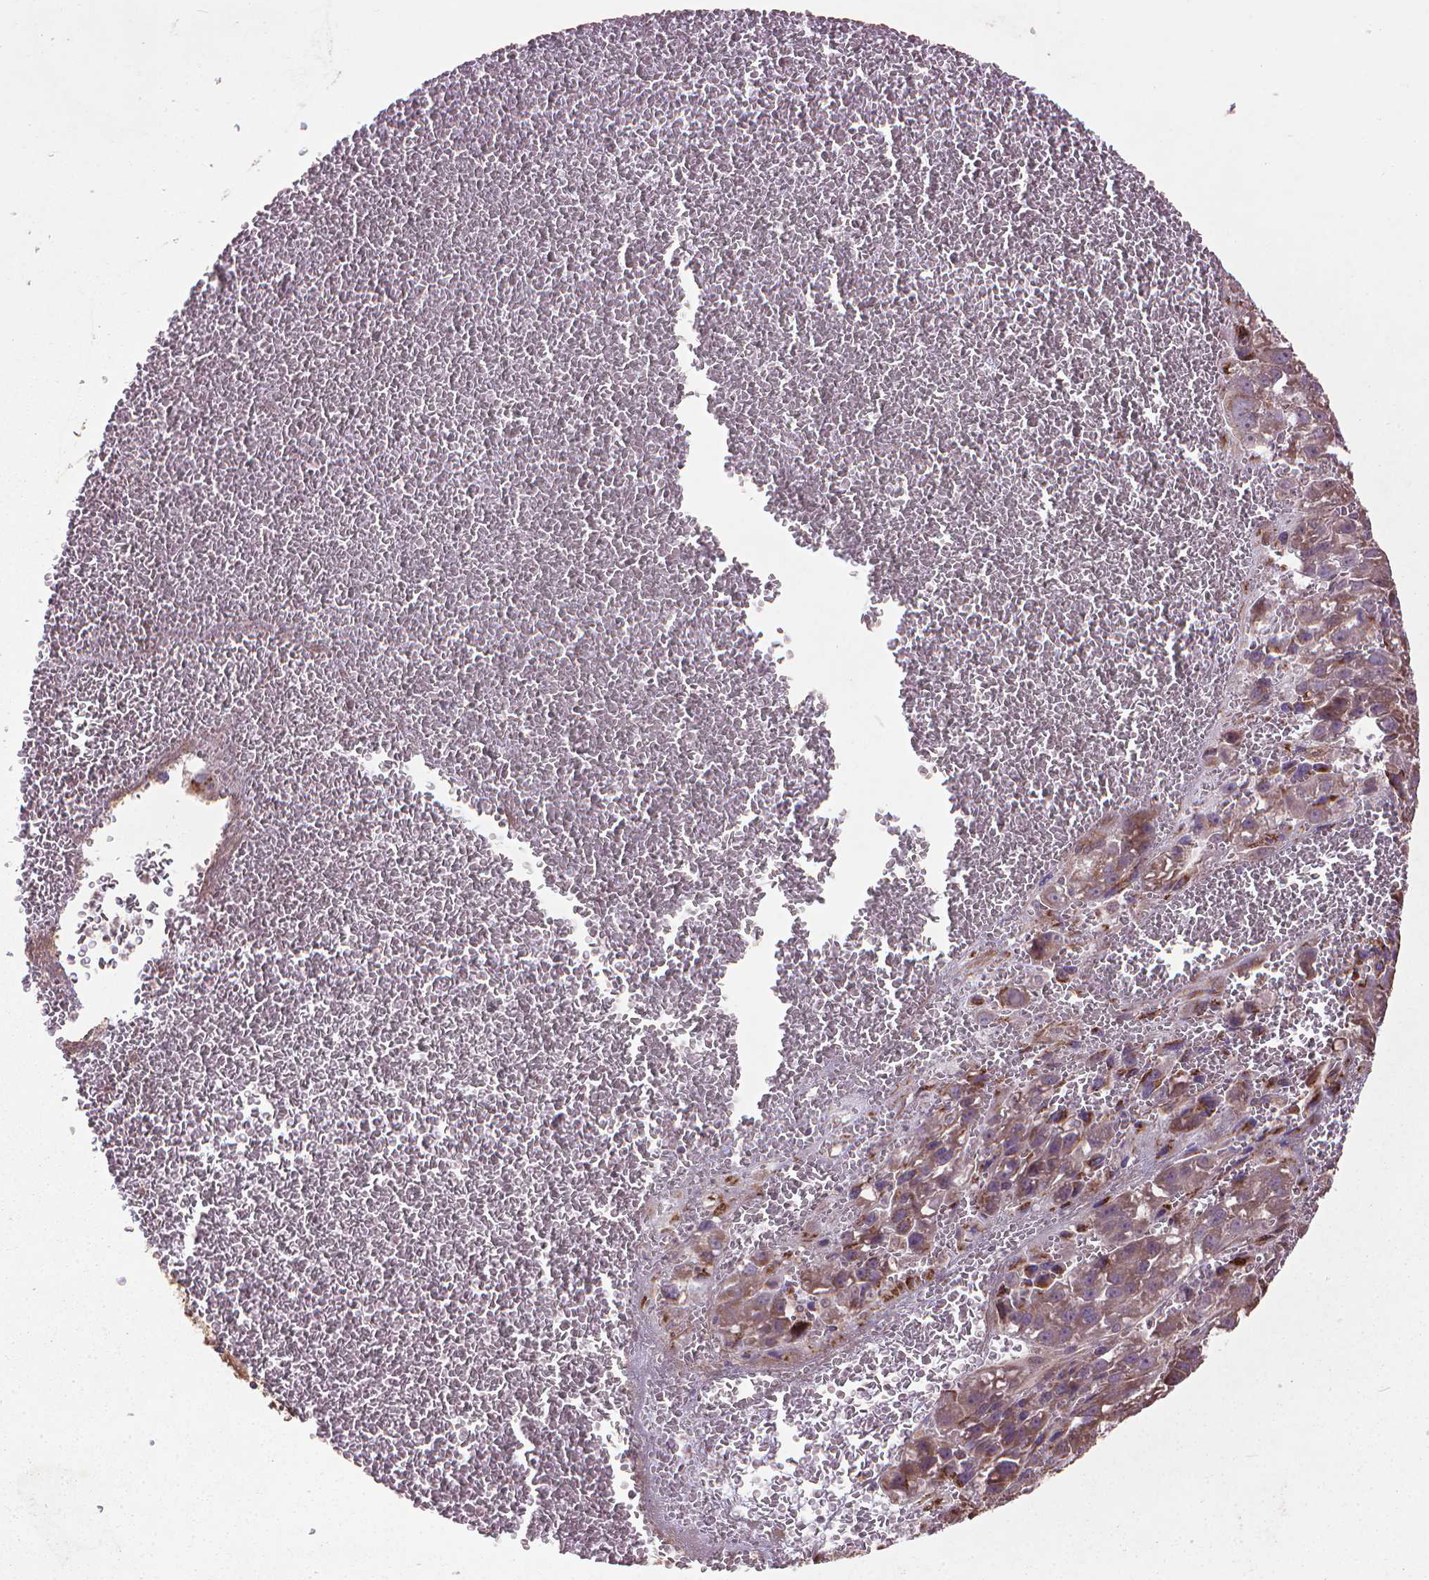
{"staining": {"intensity": "weak", "quantity": "25%-75%", "location": "cytoplasmic/membranous"}, "tissue": "liver cancer", "cell_type": "Tumor cells", "image_type": "cancer", "snomed": [{"axis": "morphology", "description": "Carcinoma, Hepatocellular, NOS"}, {"axis": "topography", "description": "Liver"}], "caption": "The histopathology image reveals staining of liver cancer (hepatocellular carcinoma), revealing weak cytoplasmic/membranous protein positivity (brown color) within tumor cells. Using DAB (3,3'-diaminobenzidine) (brown) and hematoxylin (blue) stains, captured at high magnification using brightfield microscopy.", "gene": "GAS1", "patient": {"sex": "female", "age": 70}}